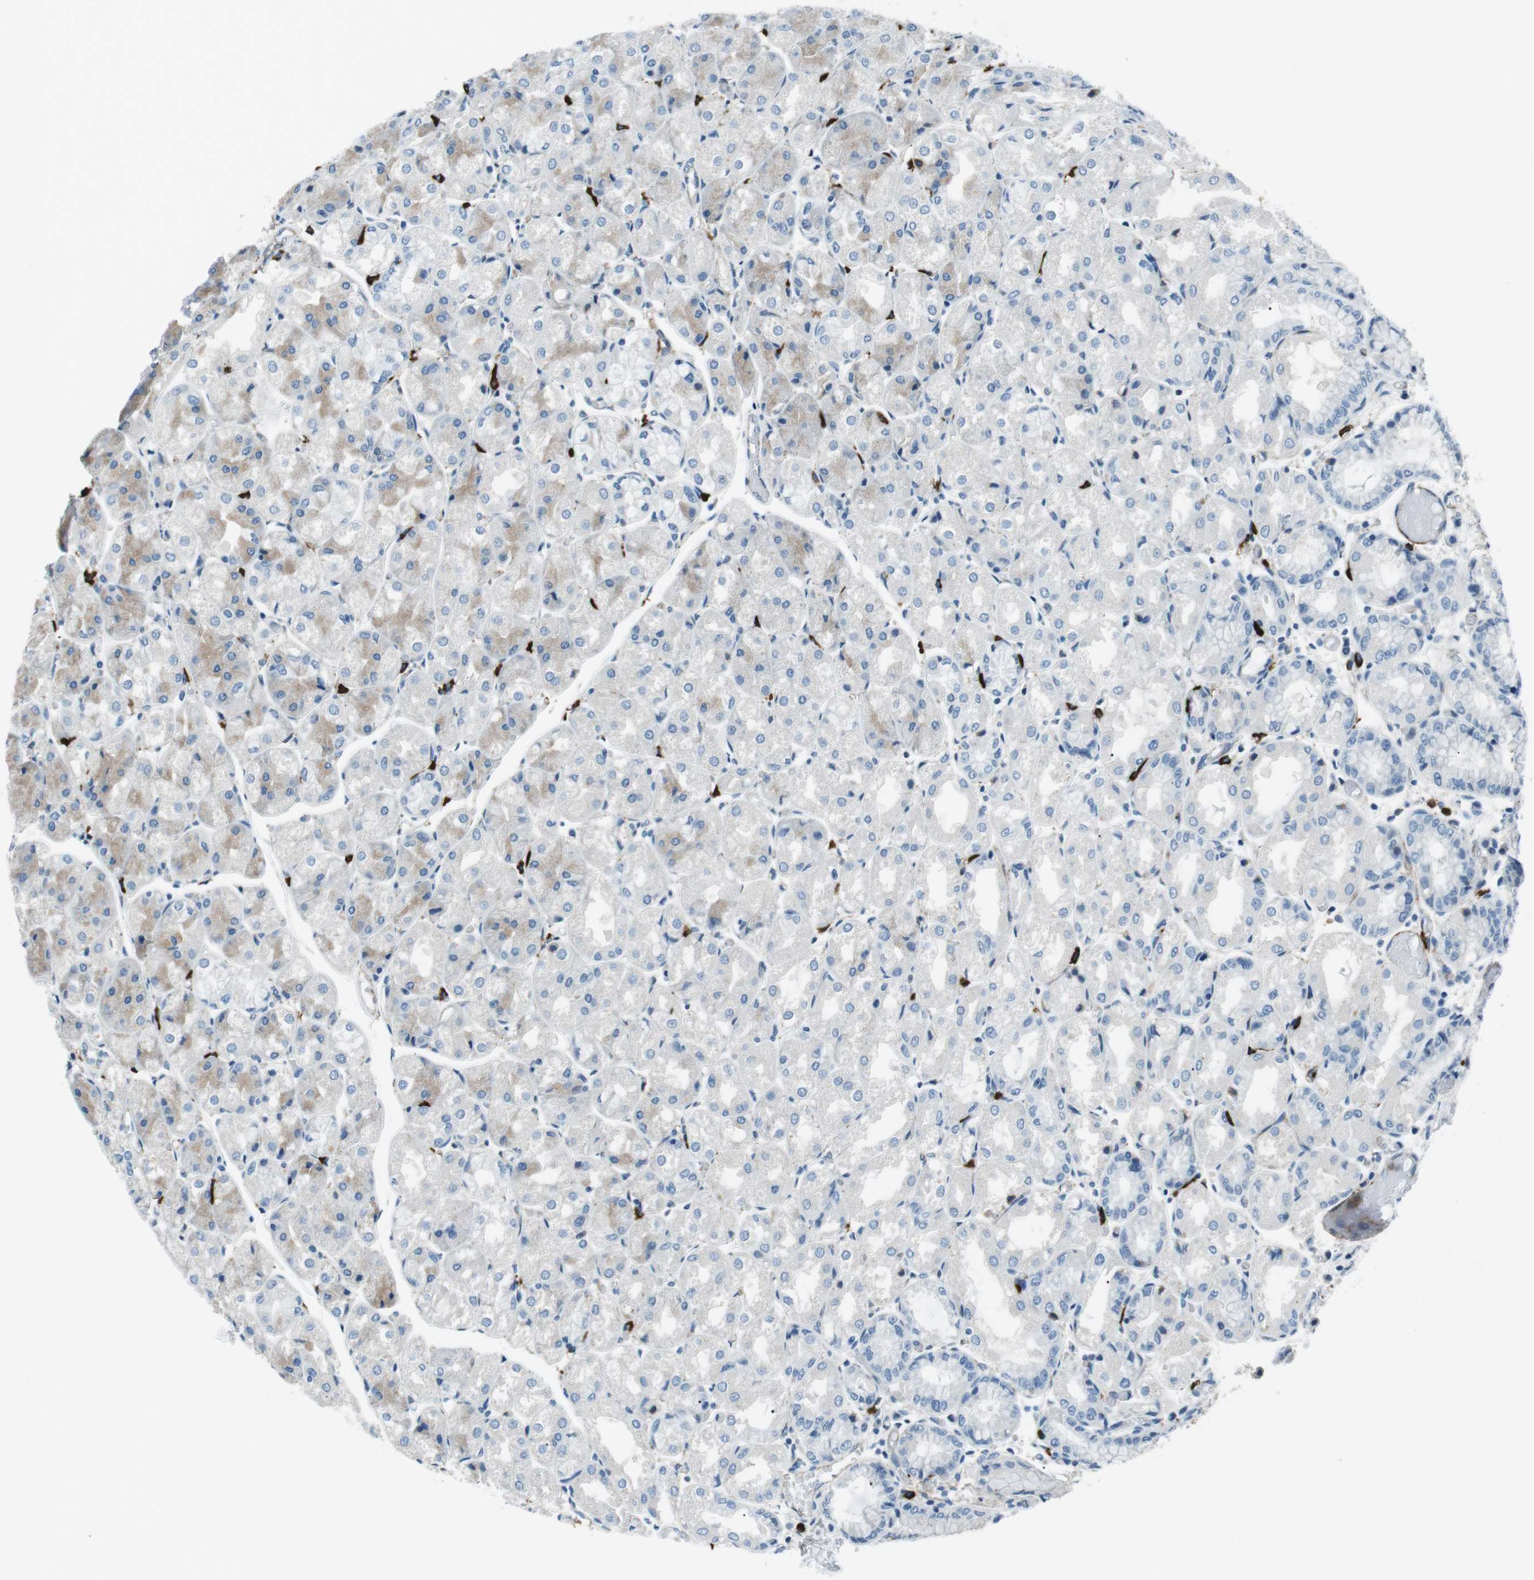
{"staining": {"intensity": "weak", "quantity": "25%-75%", "location": "cytoplasmic/membranous"}, "tissue": "stomach", "cell_type": "Glandular cells", "image_type": "normal", "snomed": [{"axis": "morphology", "description": "Normal tissue, NOS"}, {"axis": "topography", "description": "Stomach, upper"}], "caption": "DAB immunohistochemical staining of benign human stomach exhibits weak cytoplasmic/membranous protein positivity in about 25%-75% of glandular cells.", "gene": "CSF2RA", "patient": {"sex": "male", "age": 72}}